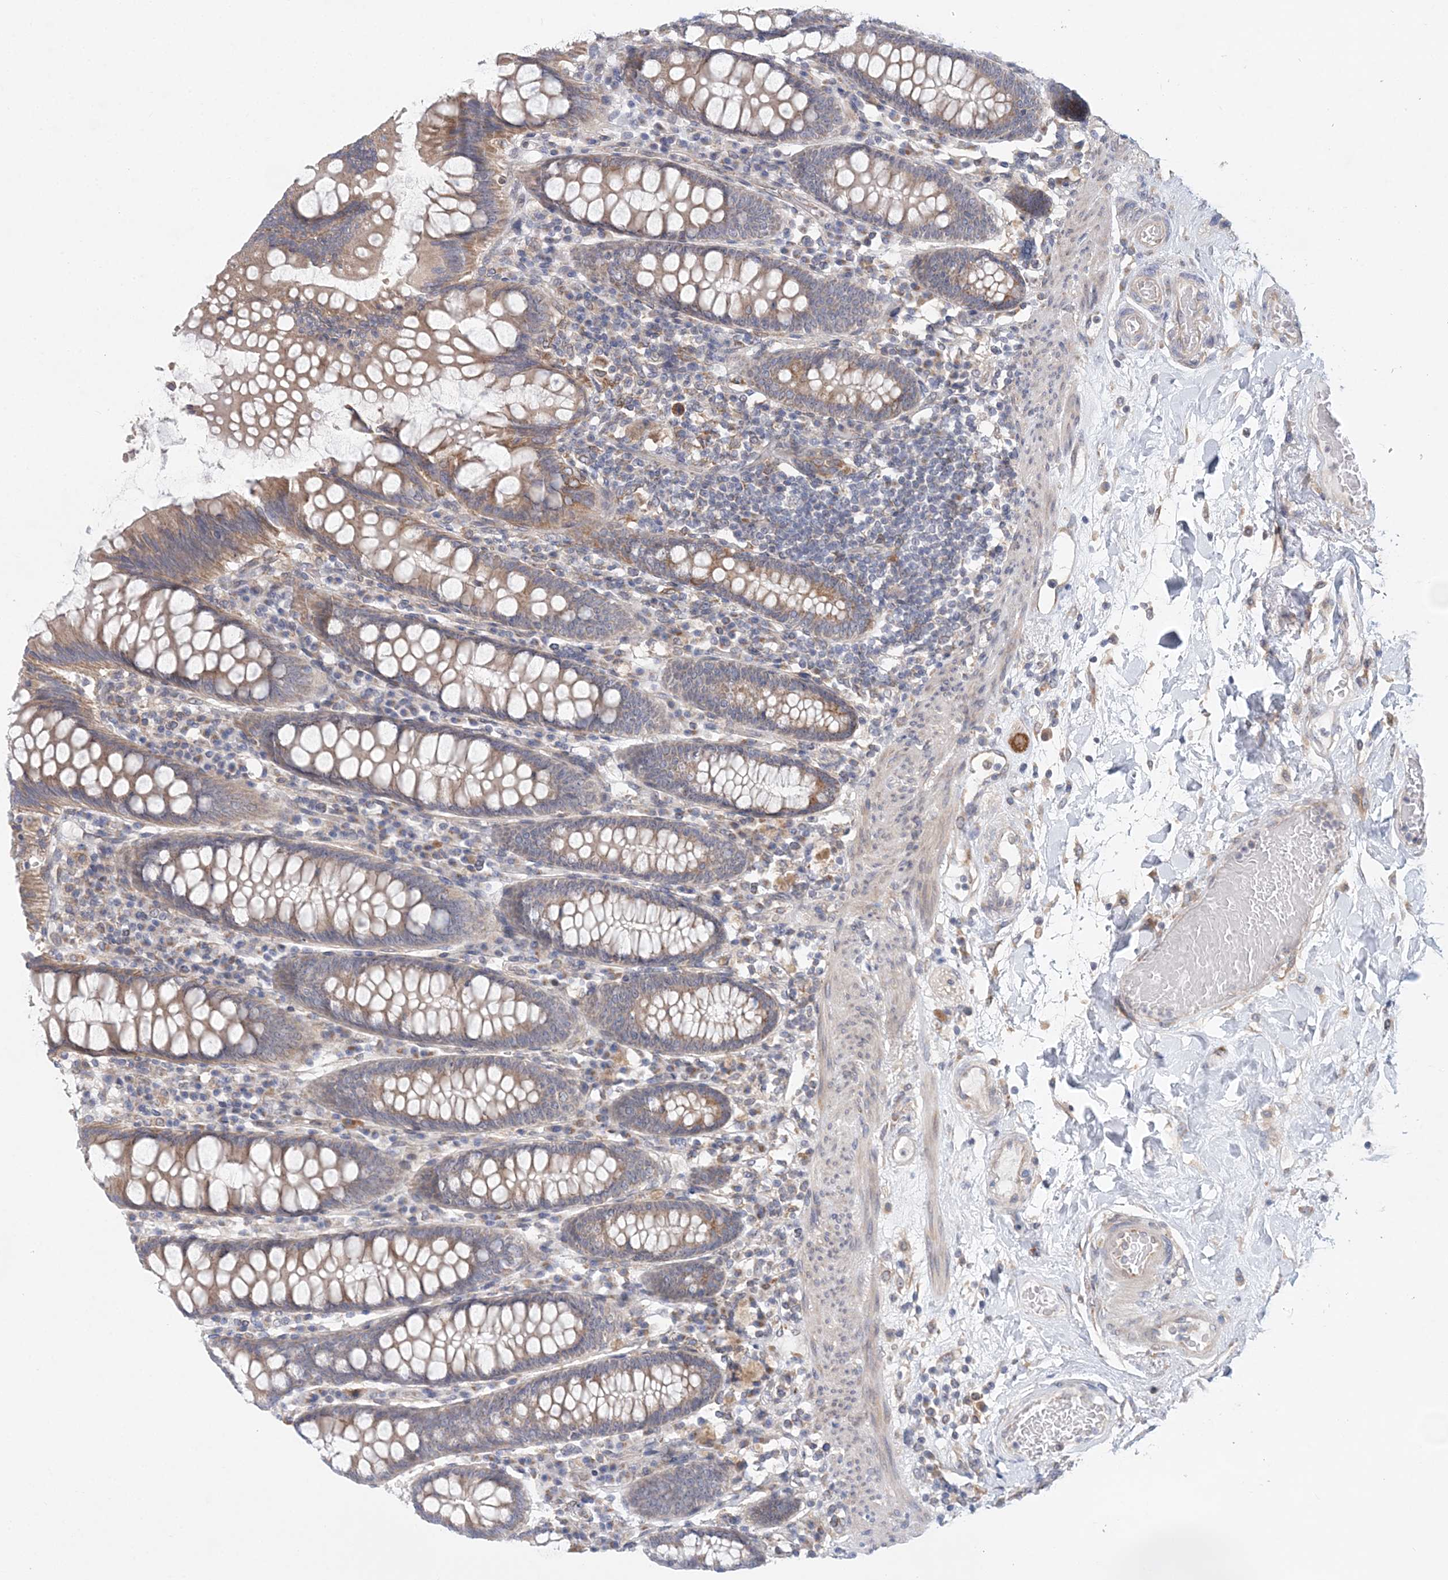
{"staining": {"intensity": "weak", "quantity": "25%-75%", "location": "cytoplasmic/membranous"}, "tissue": "colon", "cell_type": "Endothelial cells", "image_type": "normal", "snomed": [{"axis": "morphology", "description": "Normal tissue, NOS"}, {"axis": "topography", "description": "Colon"}], "caption": "This histopathology image displays normal colon stained with immunohistochemistry to label a protein in brown. The cytoplasmic/membranous of endothelial cells show weak positivity for the protein. Nuclei are counter-stained blue.", "gene": "PCYOX1L", "patient": {"sex": "female", "age": 79}}